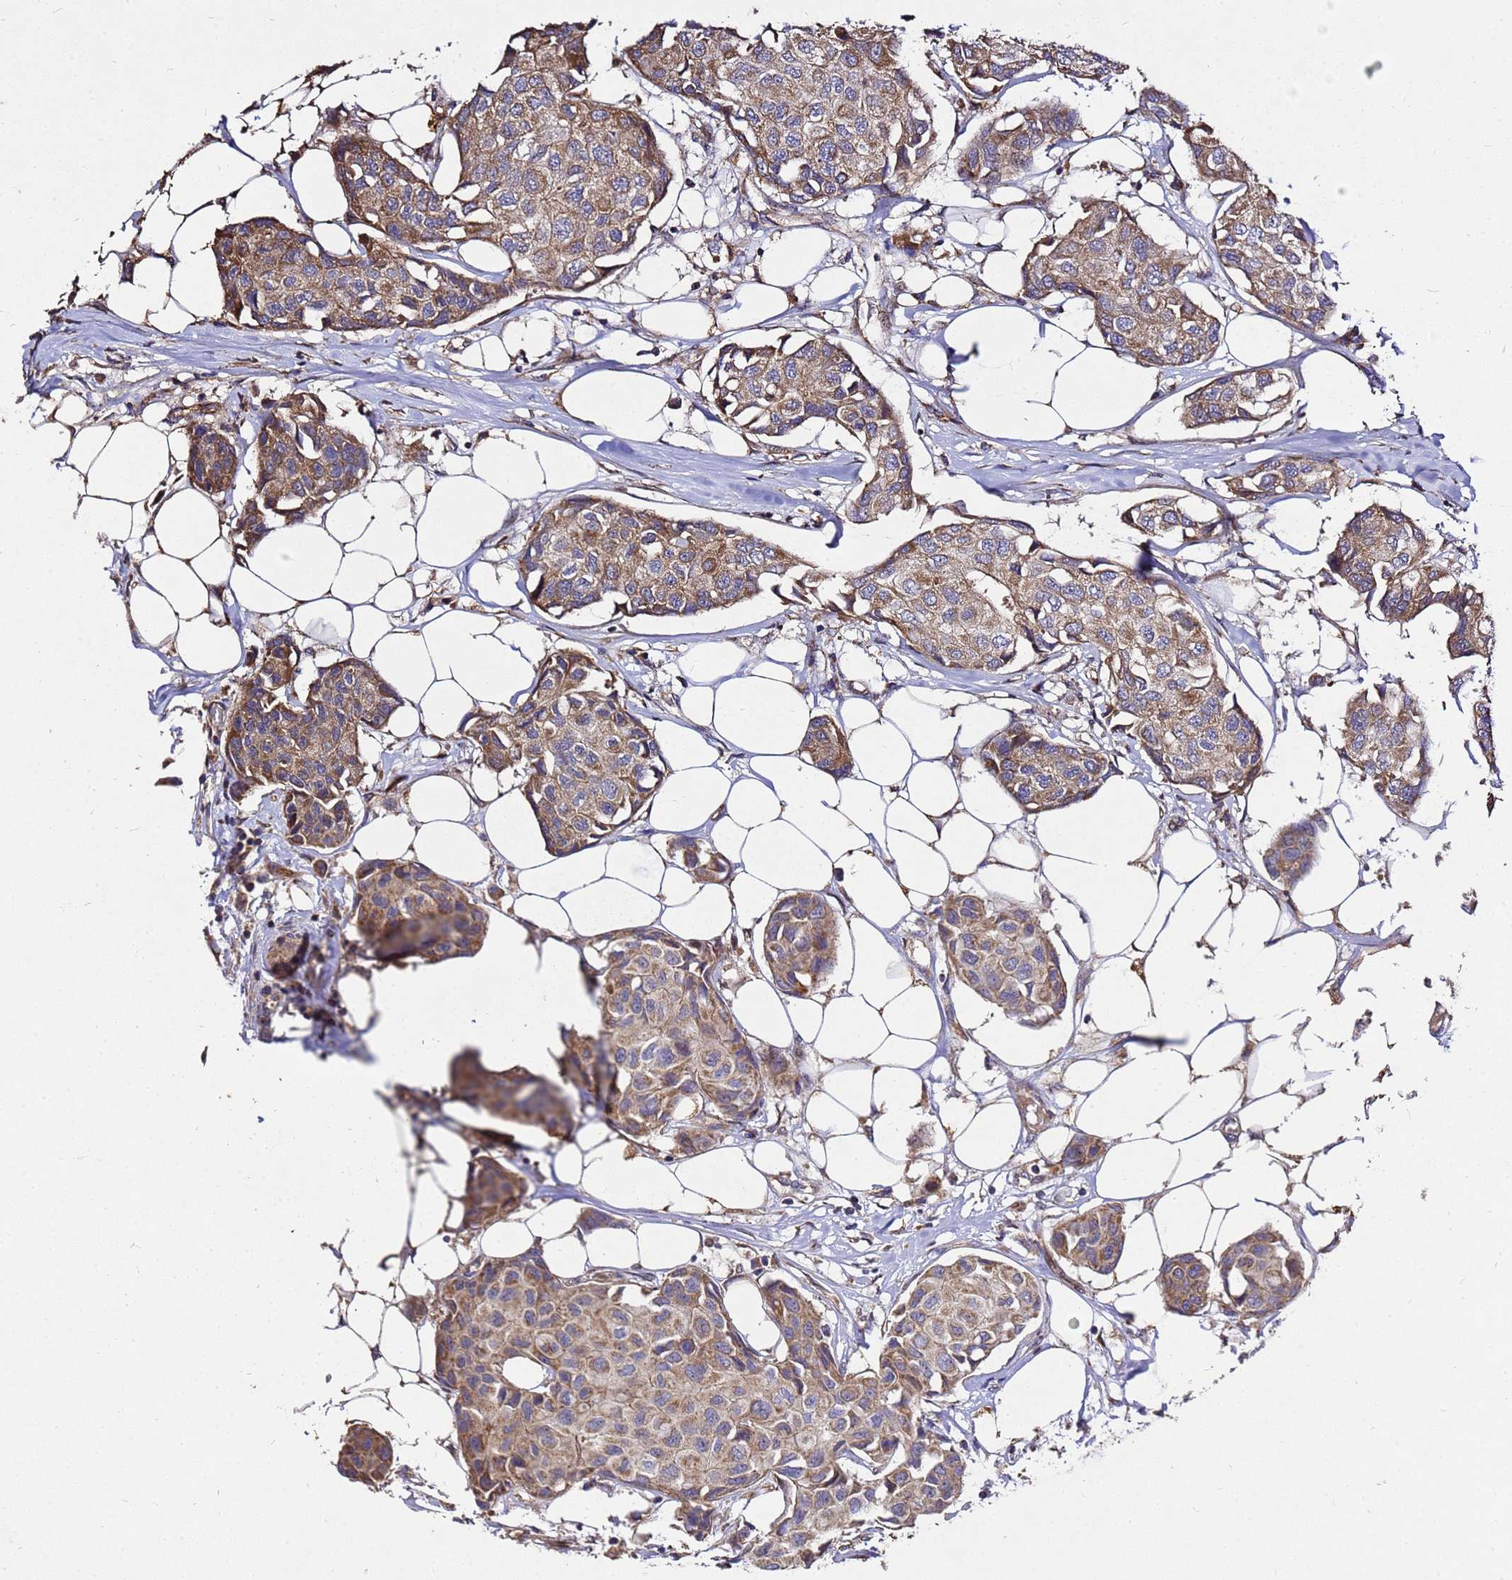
{"staining": {"intensity": "moderate", "quantity": ">75%", "location": "cytoplasmic/membranous"}, "tissue": "breast cancer", "cell_type": "Tumor cells", "image_type": "cancer", "snomed": [{"axis": "morphology", "description": "Duct carcinoma"}, {"axis": "topography", "description": "Breast"}], "caption": "Breast cancer stained for a protein shows moderate cytoplasmic/membranous positivity in tumor cells.", "gene": "RSPRY1", "patient": {"sex": "female", "age": 80}}